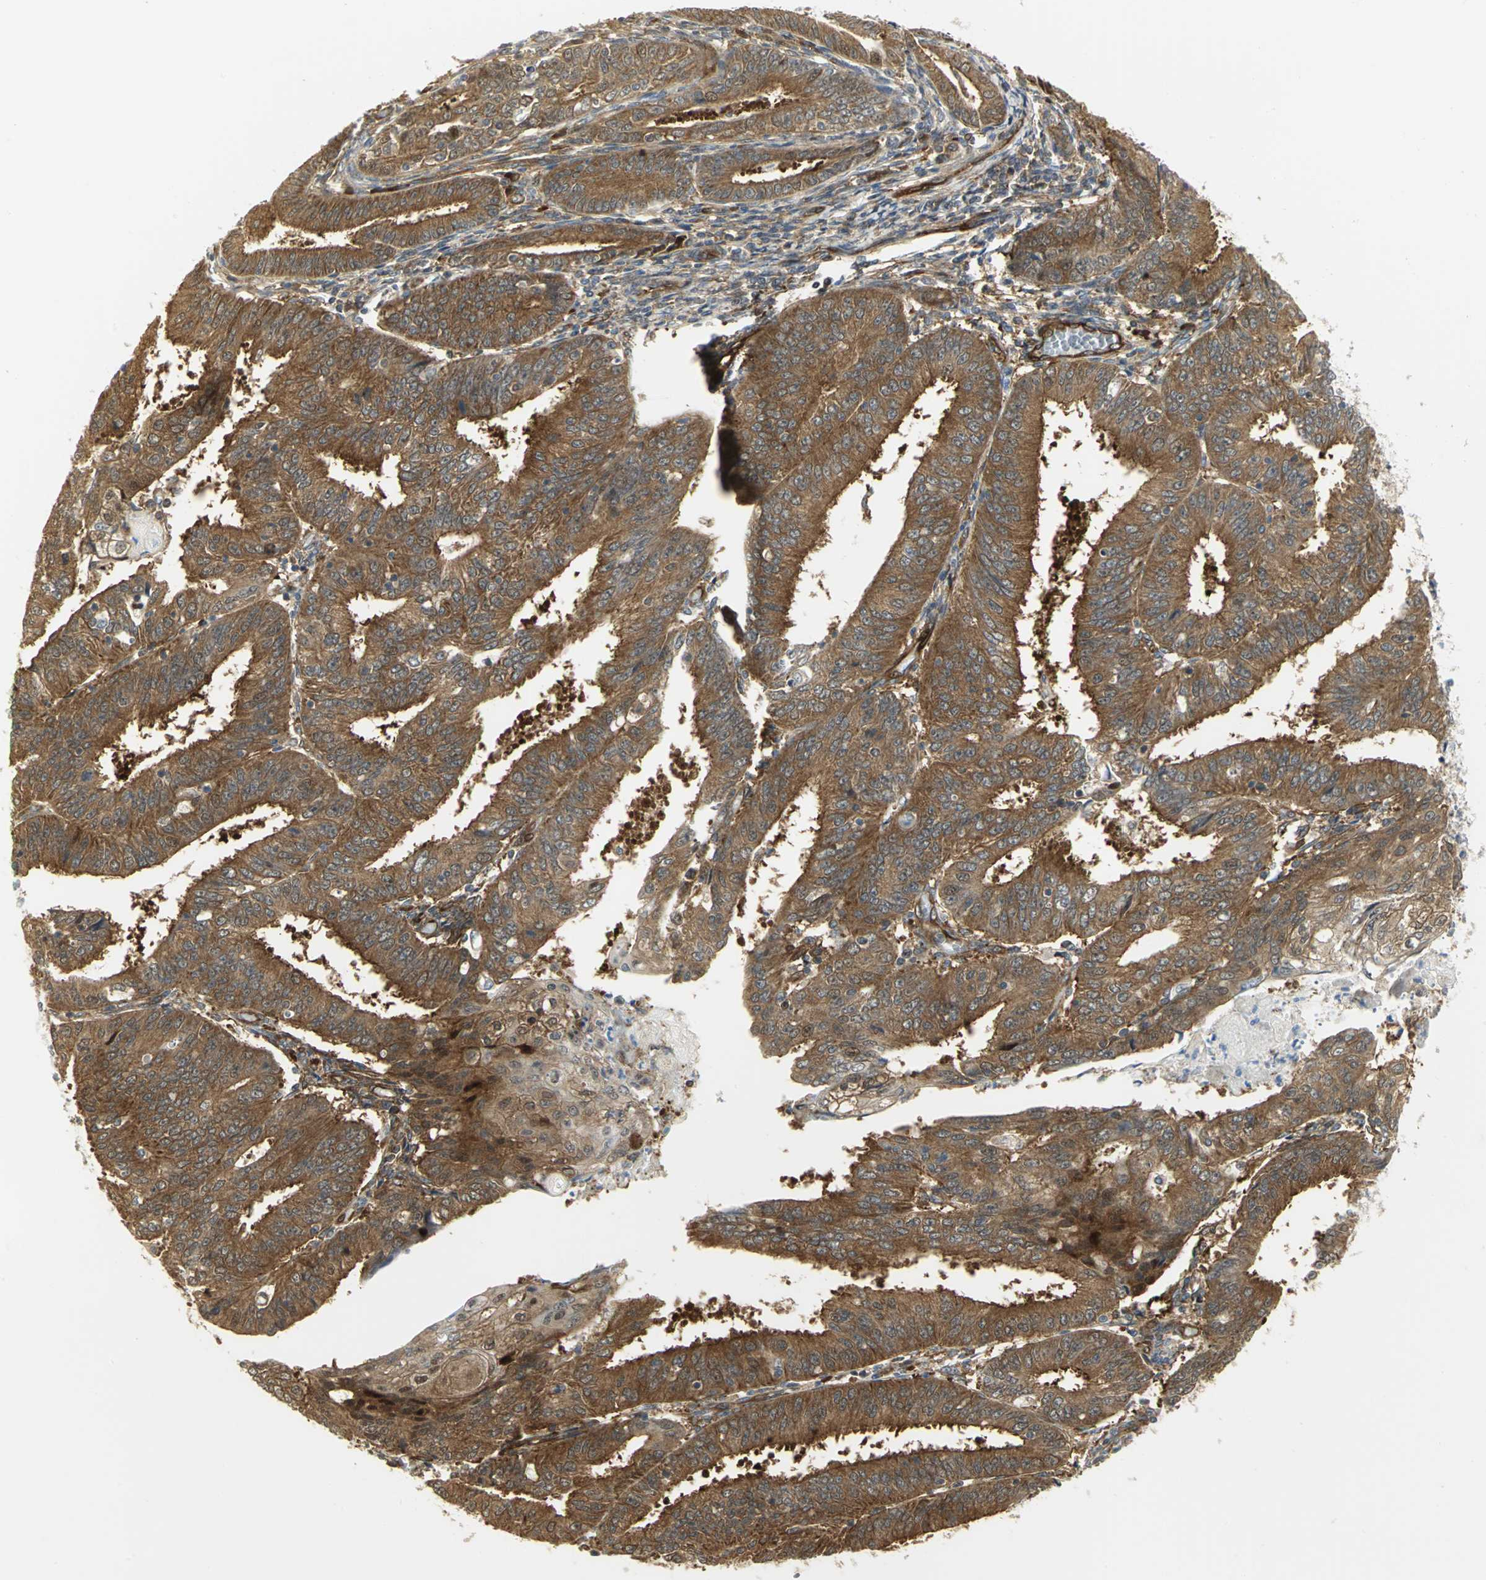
{"staining": {"intensity": "moderate", "quantity": ">75%", "location": "cytoplasmic/membranous"}, "tissue": "endometrial cancer", "cell_type": "Tumor cells", "image_type": "cancer", "snomed": [{"axis": "morphology", "description": "Adenocarcinoma, NOS"}, {"axis": "topography", "description": "Endometrium"}], "caption": "Tumor cells display medium levels of moderate cytoplasmic/membranous expression in about >75% of cells in human endometrial cancer (adenocarcinoma). Using DAB (brown) and hematoxylin (blue) stains, captured at high magnification using brightfield microscopy.", "gene": "EEA1", "patient": {"sex": "female", "age": 42}}